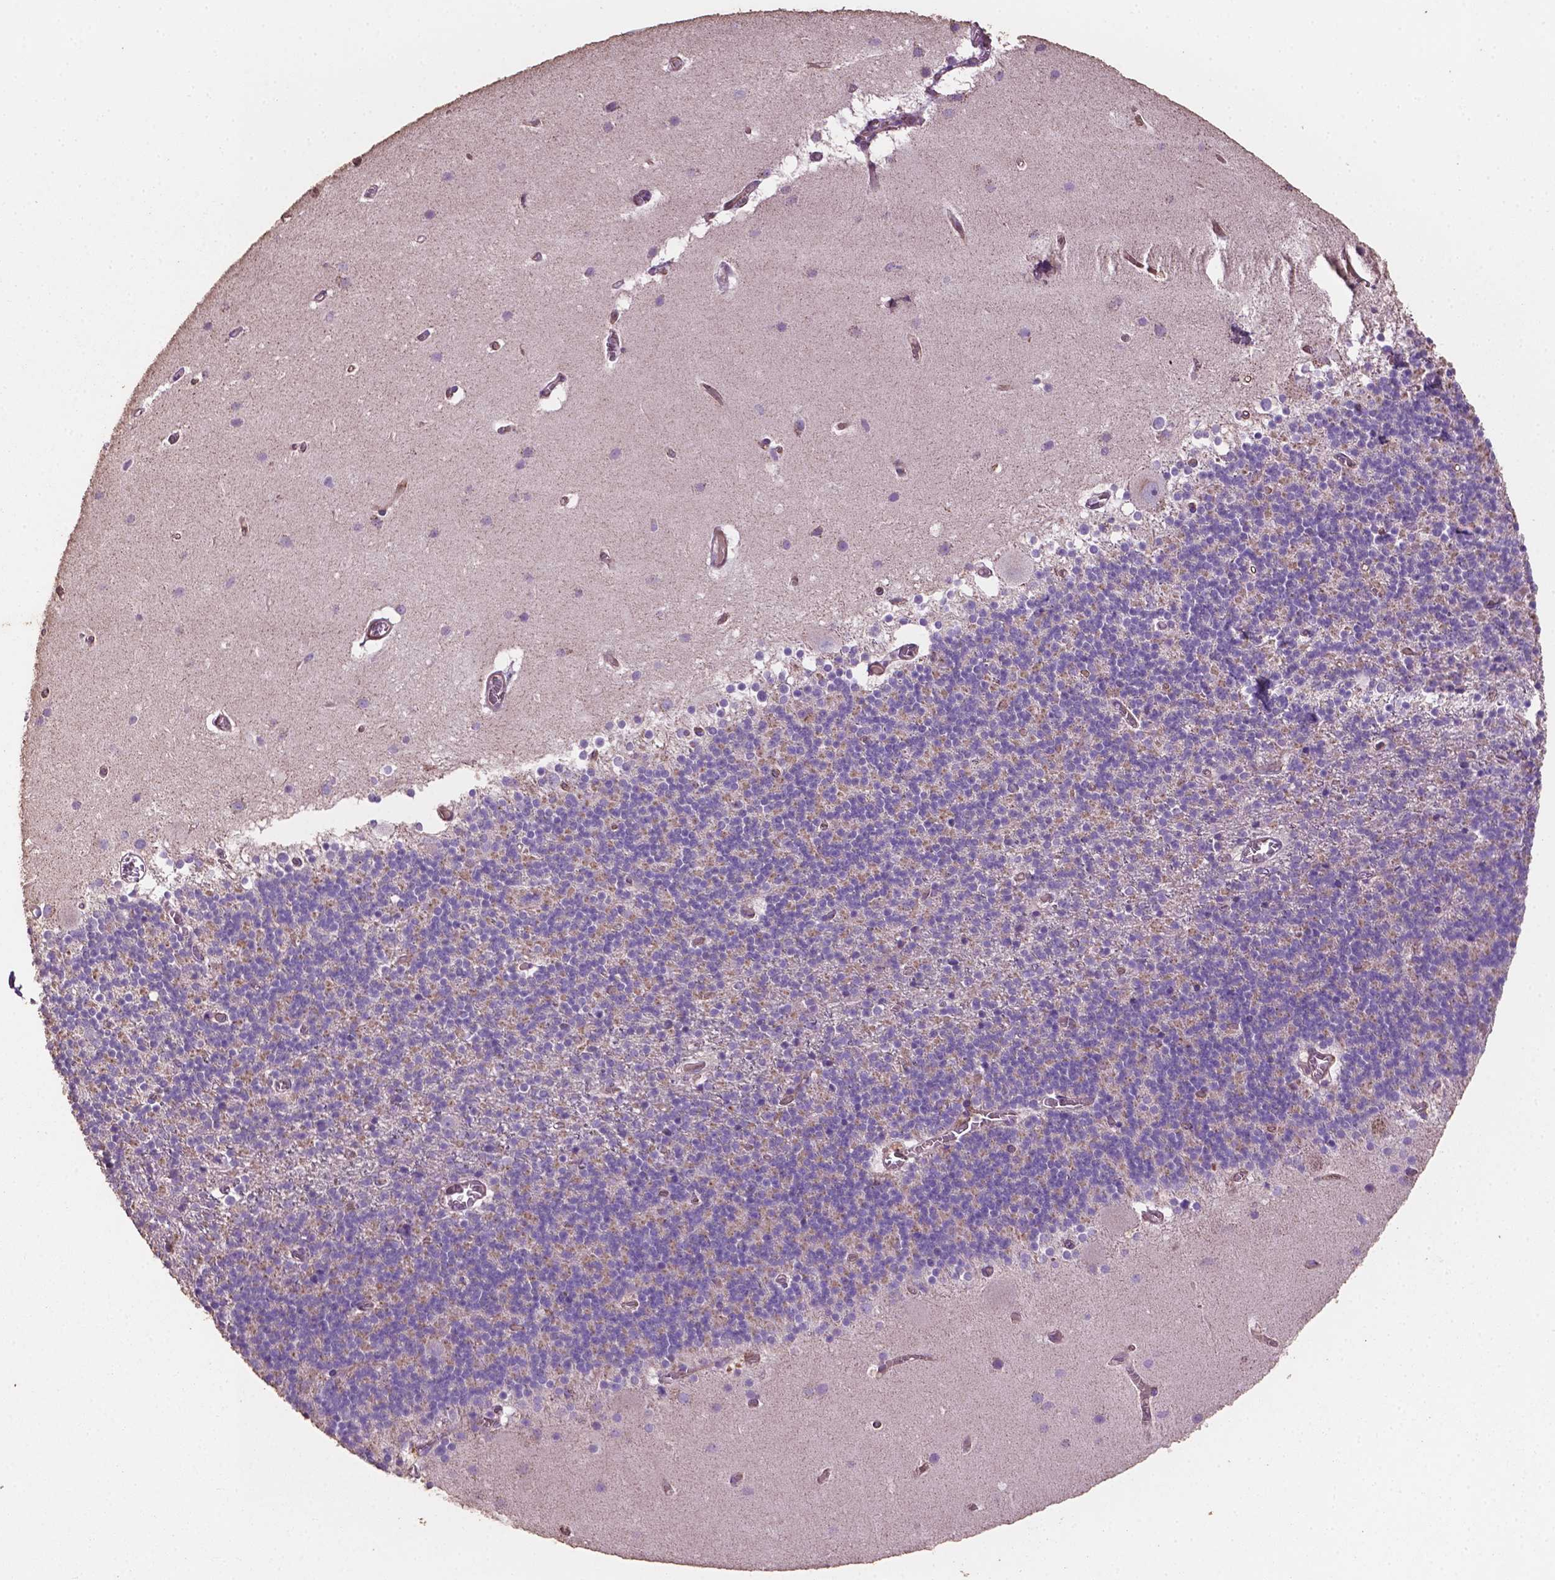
{"staining": {"intensity": "moderate", "quantity": "25%-75%", "location": "cytoplasmic/membranous"}, "tissue": "cerebellum", "cell_type": "Cells in granular layer", "image_type": "normal", "snomed": [{"axis": "morphology", "description": "Normal tissue, NOS"}, {"axis": "topography", "description": "Cerebellum"}], "caption": "Human cerebellum stained with a protein marker reveals moderate staining in cells in granular layer.", "gene": "COMMD4", "patient": {"sex": "male", "age": 70}}